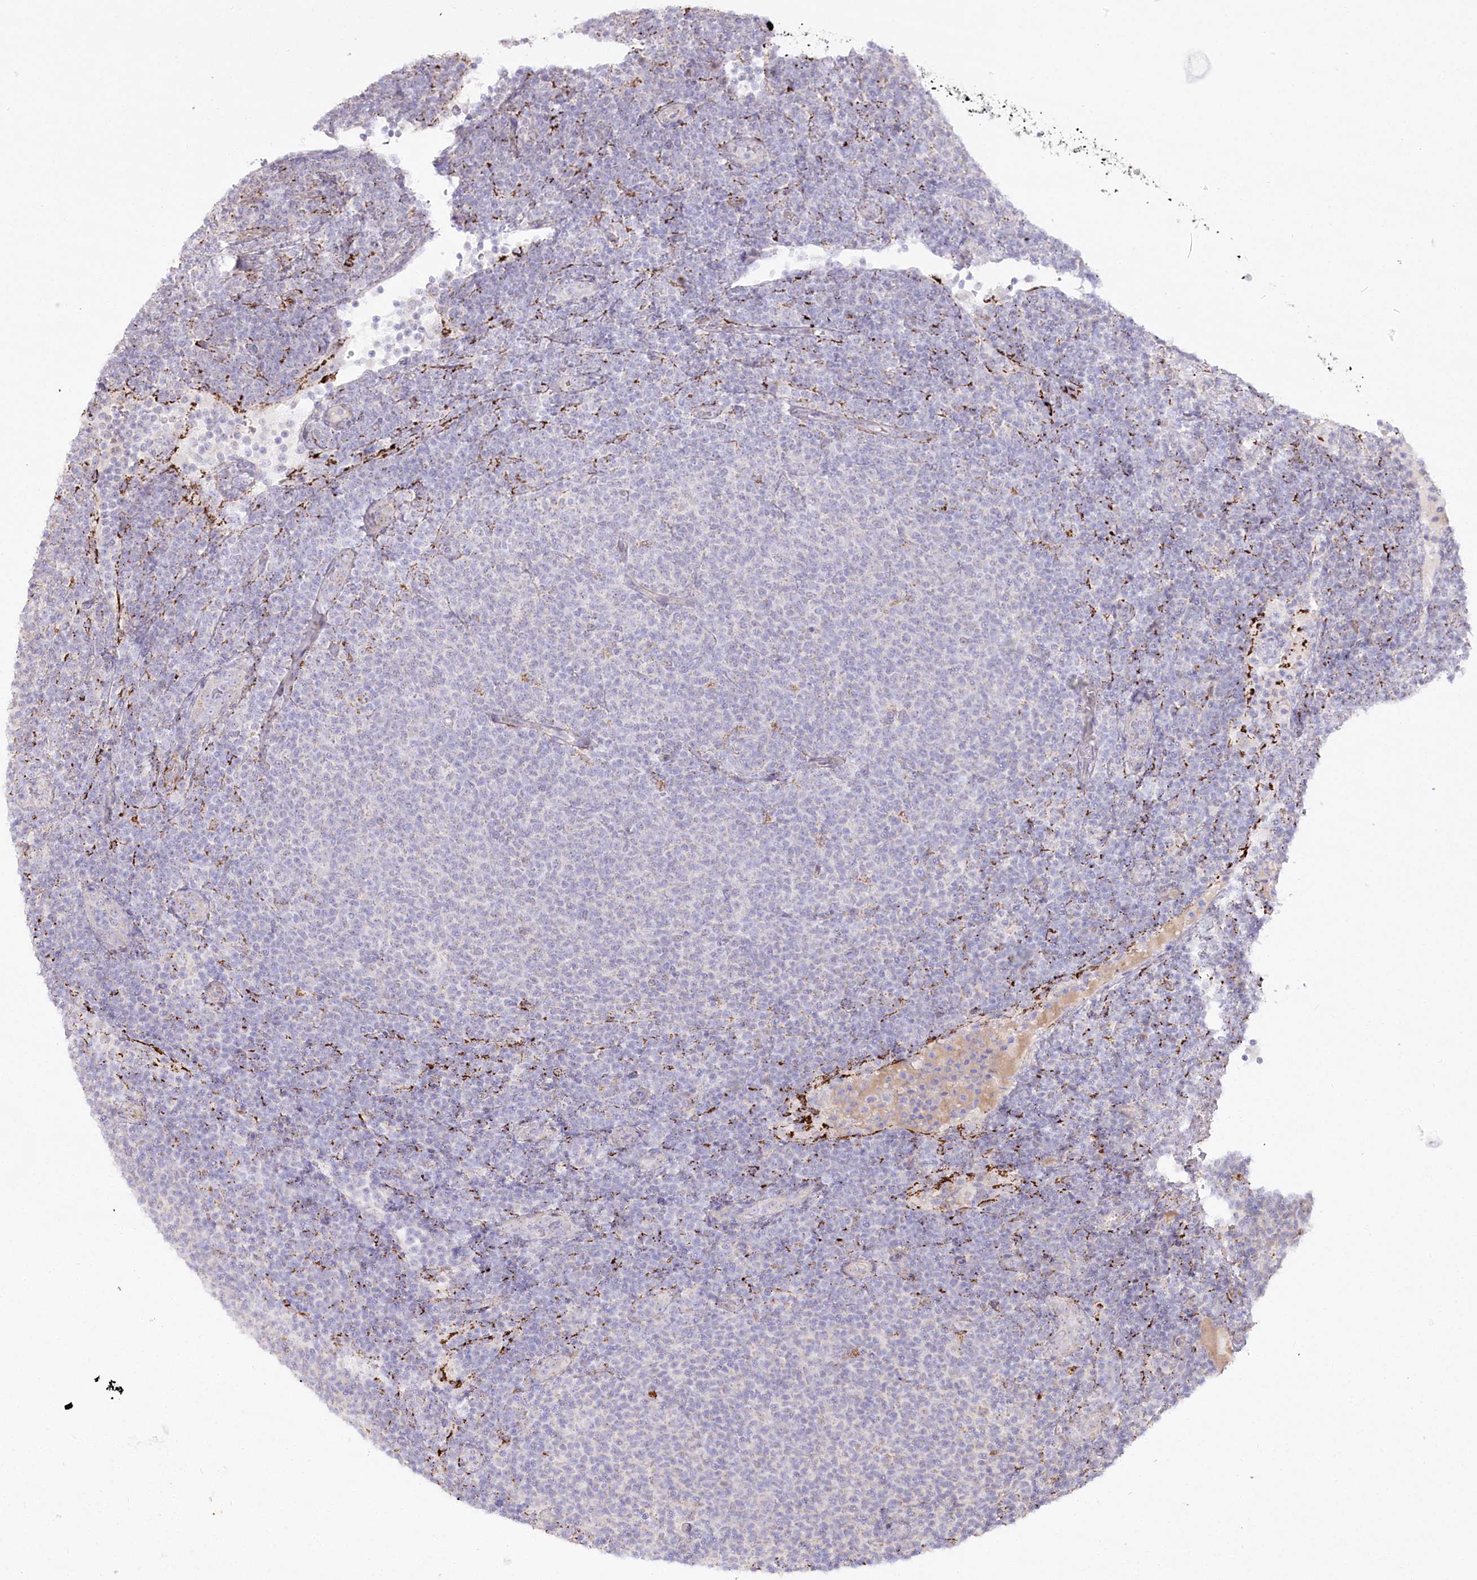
{"staining": {"intensity": "negative", "quantity": "none", "location": "none"}, "tissue": "lymphoma", "cell_type": "Tumor cells", "image_type": "cancer", "snomed": [{"axis": "morphology", "description": "Malignant lymphoma, non-Hodgkin's type, Low grade"}, {"axis": "topography", "description": "Lymph node"}], "caption": "Tumor cells are negative for brown protein staining in low-grade malignant lymphoma, non-Hodgkin's type. (Brightfield microscopy of DAB IHC at high magnification).", "gene": "CEP164", "patient": {"sex": "male", "age": 66}}